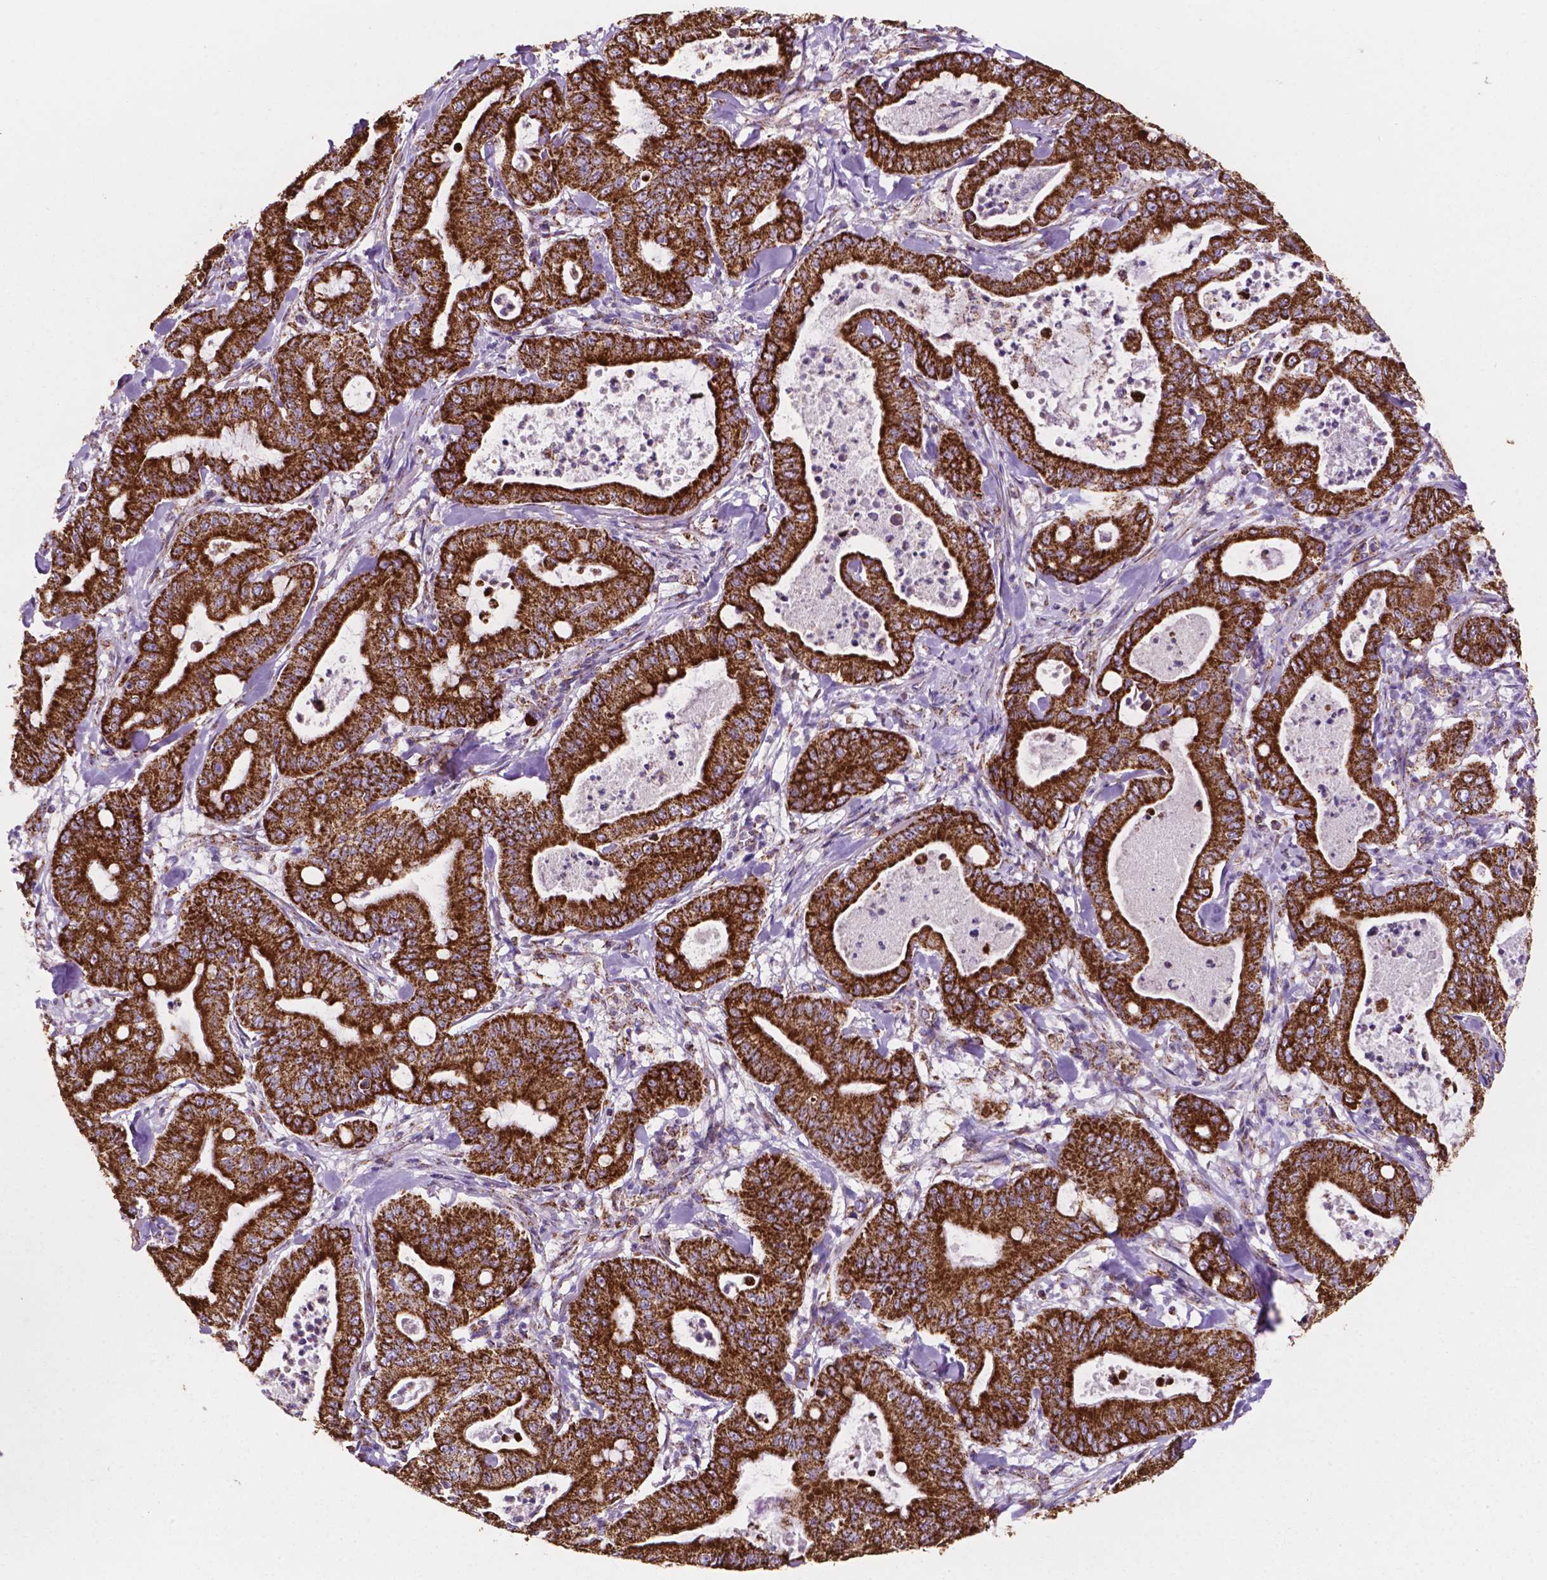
{"staining": {"intensity": "strong", "quantity": ">75%", "location": "cytoplasmic/membranous"}, "tissue": "pancreatic cancer", "cell_type": "Tumor cells", "image_type": "cancer", "snomed": [{"axis": "morphology", "description": "Adenocarcinoma, NOS"}, {"axis": "topography", "description": "Pancreas"}], "caption": "Tumor cells display high levels of strong cytoplasmic/membranous positivity in approximately >75% of cells in human adenocarcinoma (pancreatic).", "gene": "HSPD1", "patient": {"sex": "male", "age": 71}}